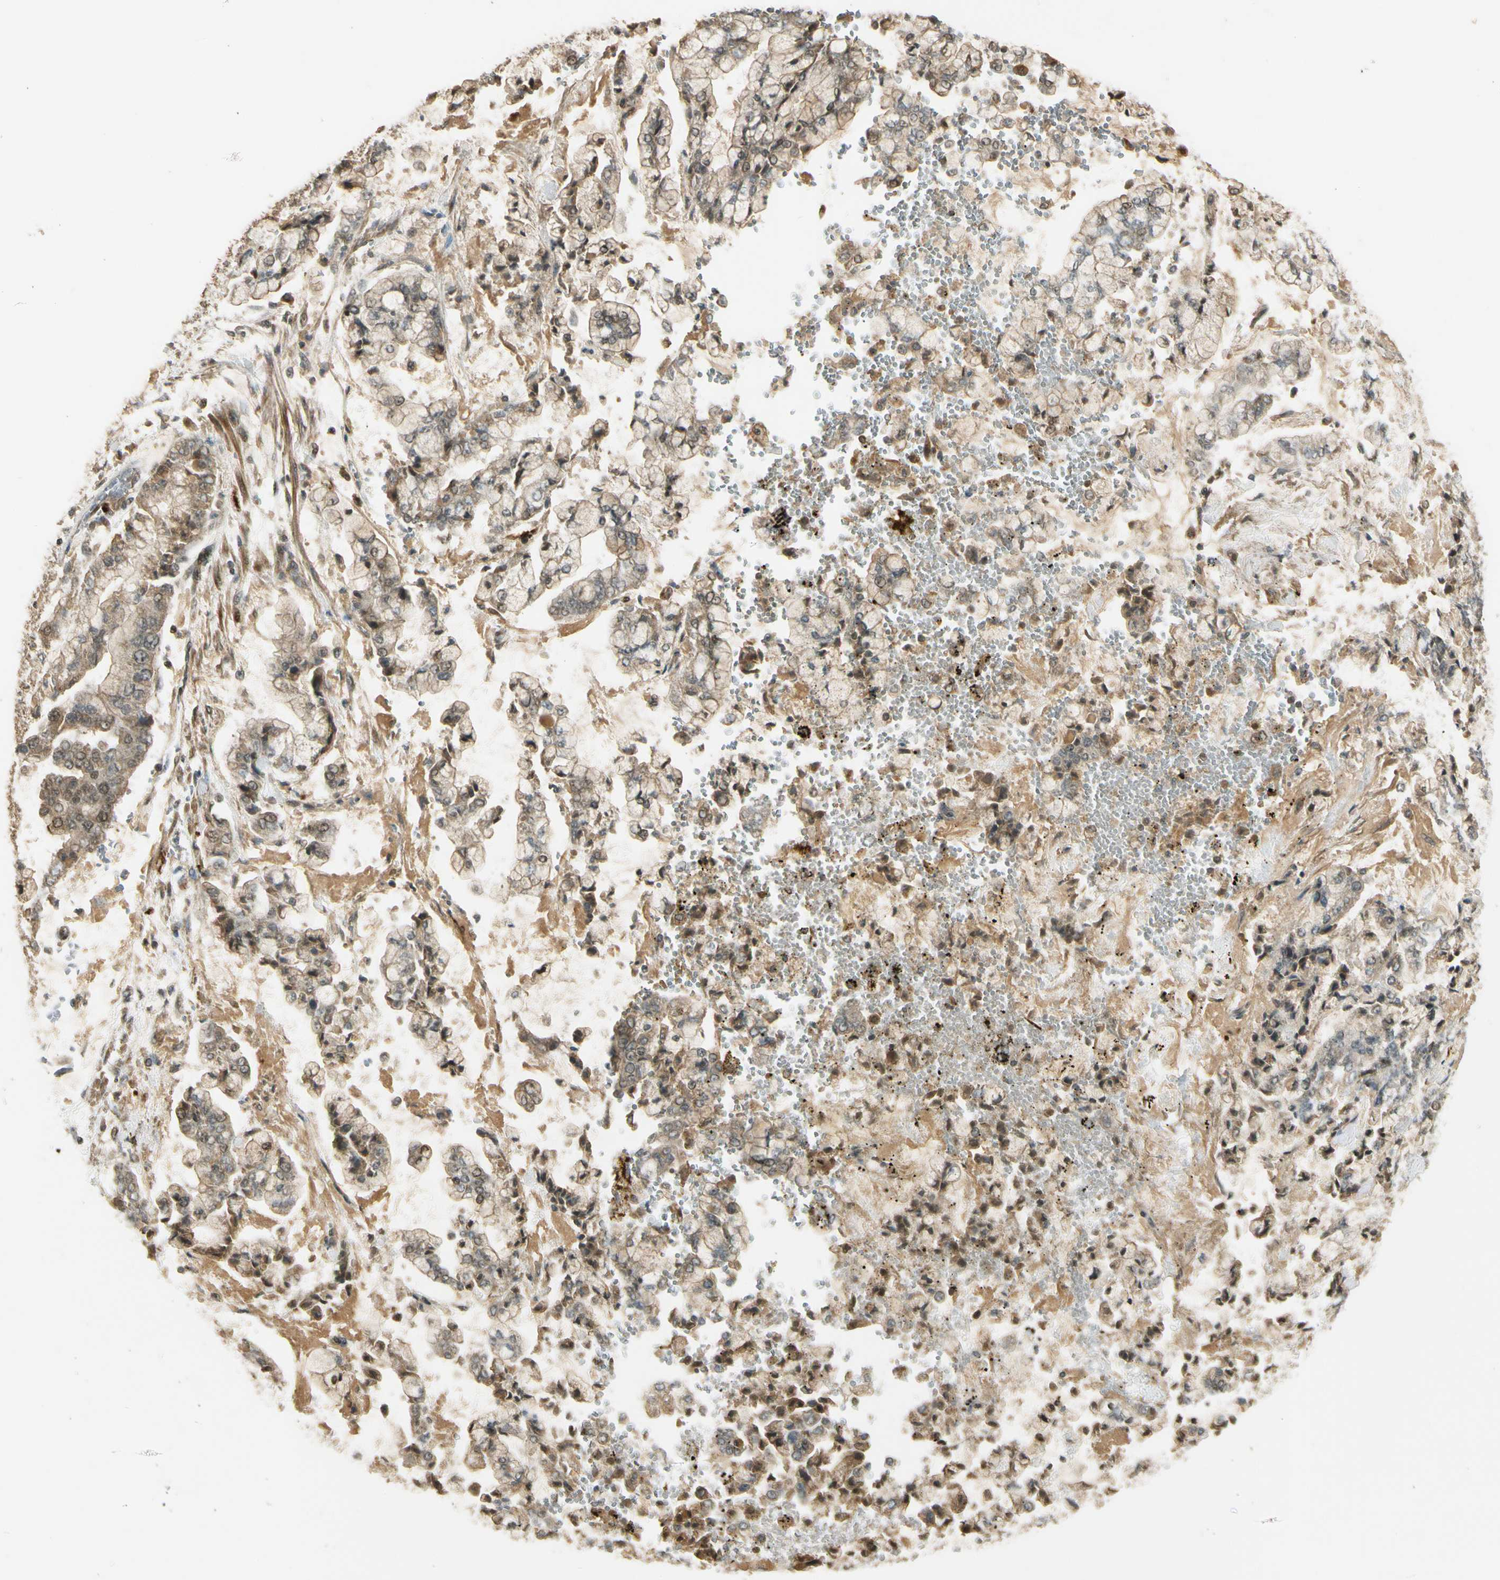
{"staining": {"intensity": "weak", "quantity": "25%-75%", "location": "nuclear"}, "tissue": "stomach cancer", "cell_type": "Tumor cells", "image_type": "cancer", "snomed": [{"axis": "morphology", "description": "Adenocarcinoma, NOS"}, {"axis": "topography", "description": "Stomach"}], "caption": "Human stomach cancer (adenocarcinoma) stained with a protein marker shows weak staining in tumor cells.", "gene": "GMEB2", "patient": {"sex": "male", "age": 76}}